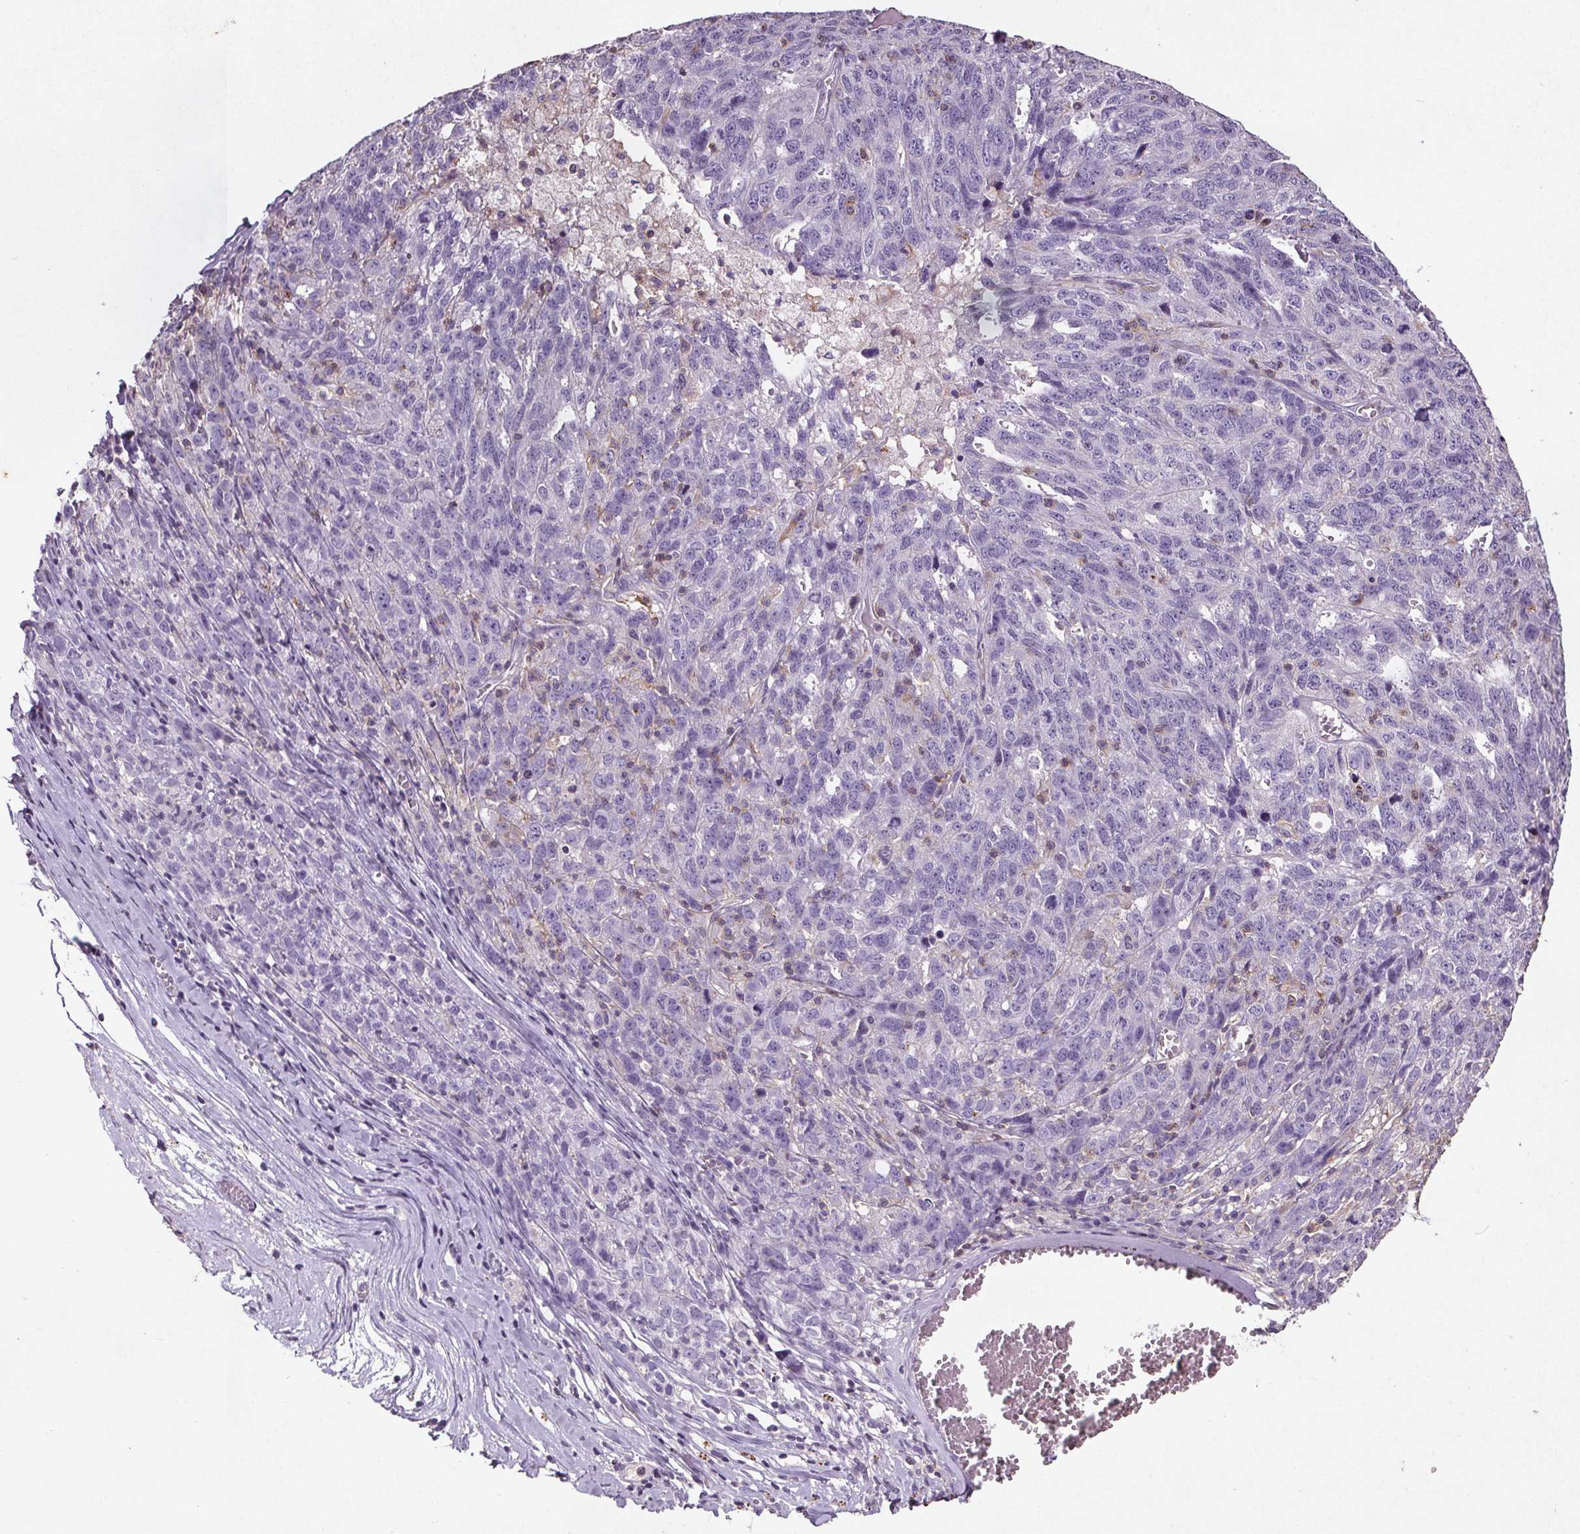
{"staining": {"intensity": "negative", "quantity": "none", "location": "none"}, "tissue": "ovarian cancer", "cell_type": "Tumor cells", "image_type": "cancer", "snomed": [{"axis": "morphology", "description": "Cystadenocarcinoma, serous, NOS"}, {"axis": "topography", "description": "Ovary"}], "caption": "Ovarian cancer (serous cystadenocarcinoma) was stained to show a protein in brown. There is no significant staining in tumor cells.", "gene": "C19orf84", "patient": {"sex": "female", "age": 71}}